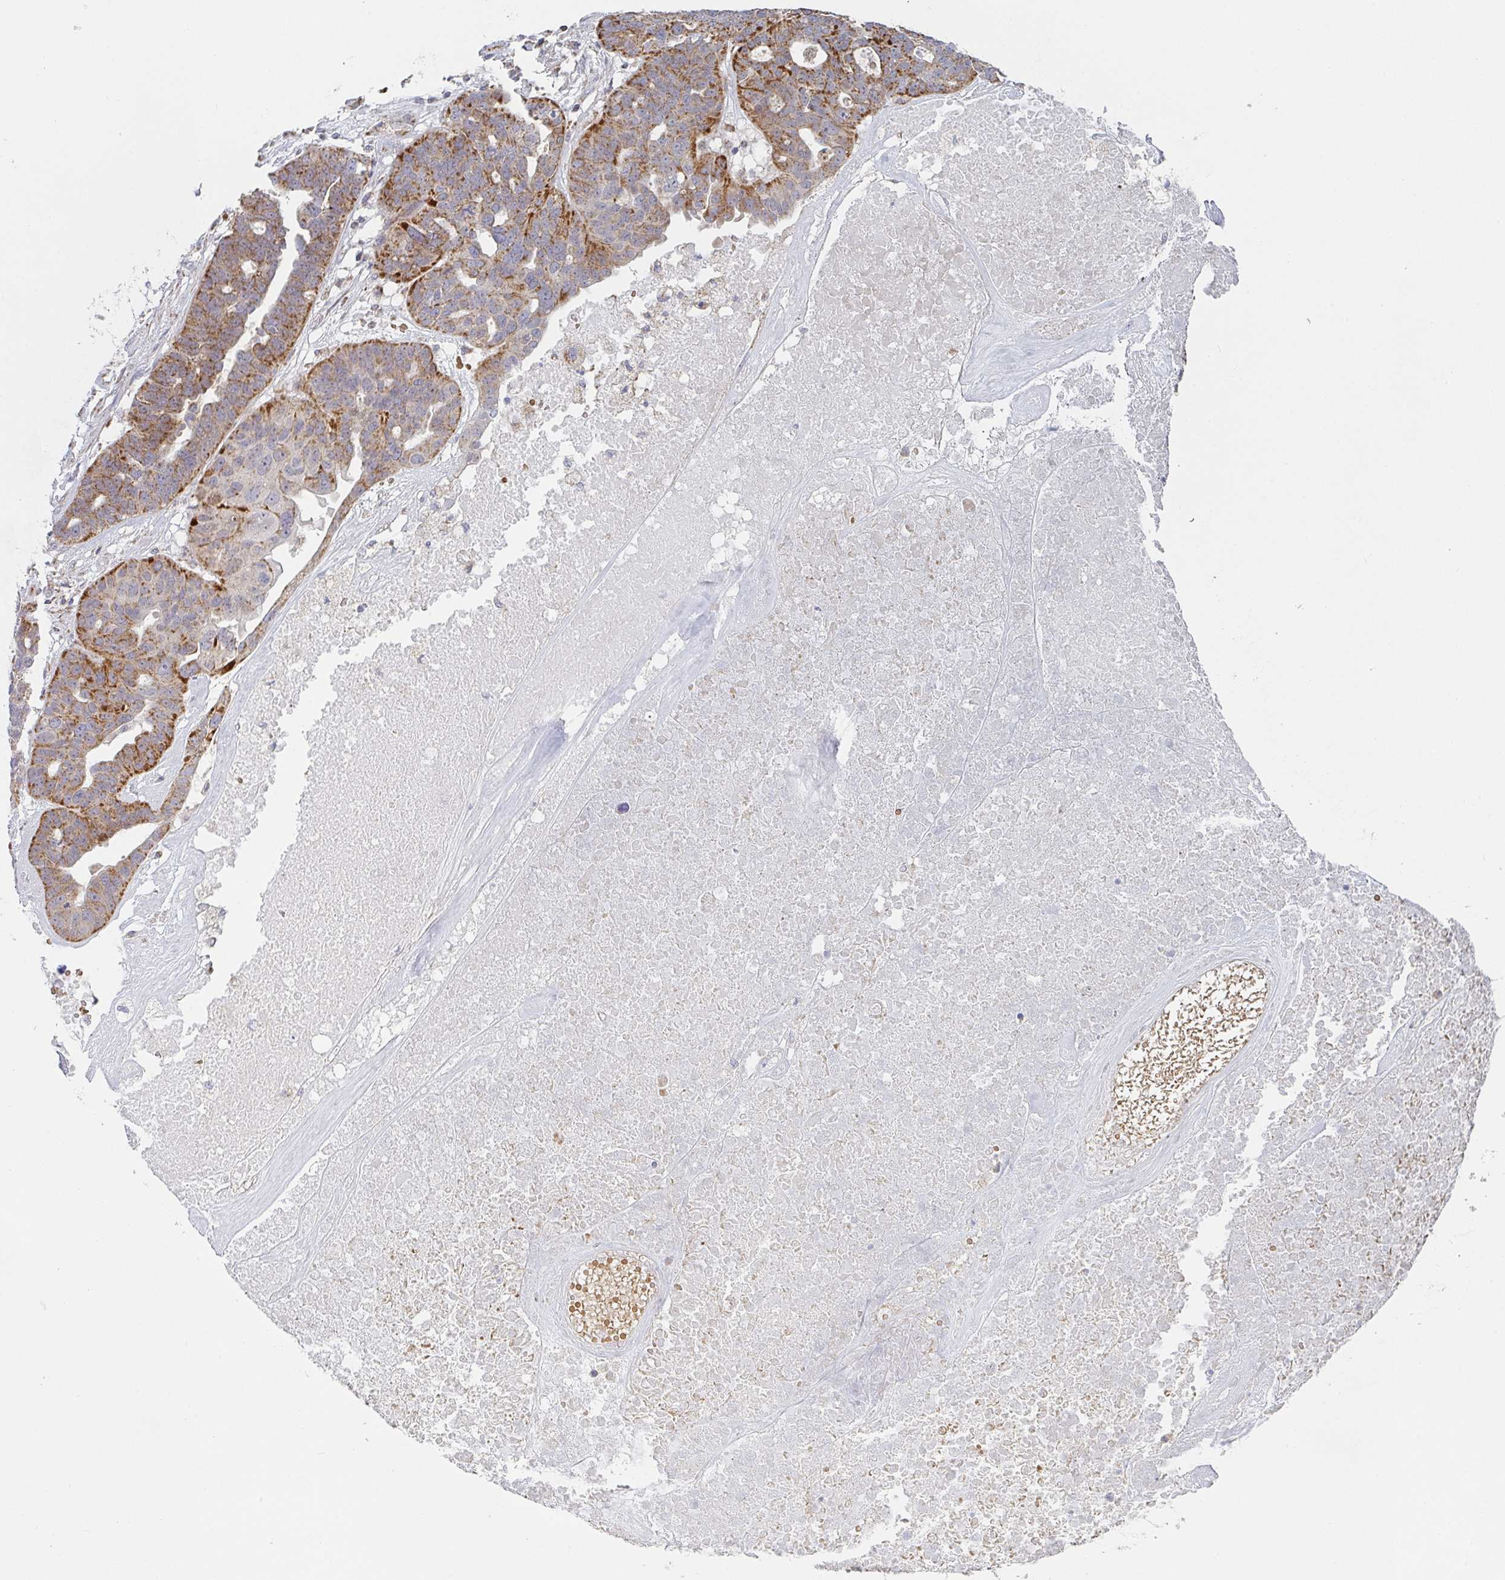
{"staining": {"intensity": "moderate", "quantity": "25%-75%", "location": "cytoplasmic/membranous"}, "tissue": "ovarian cancer", "cell_type": "Tumor cells", "image_type": "cancer", "snomed": [{"axis": "morphology", "description": "Cystadenocarcinoma, serous, NOS"}, {"axis": "topography", "description": "Ovary"}], "caption": "Tumor cells exhibit moderate cytoplasmic/membranous positivity in approximately 25%-75% of cells in ovarian cancer.", "gene": "ZNF526", "patient": {"sex": "female", "age": 59}}